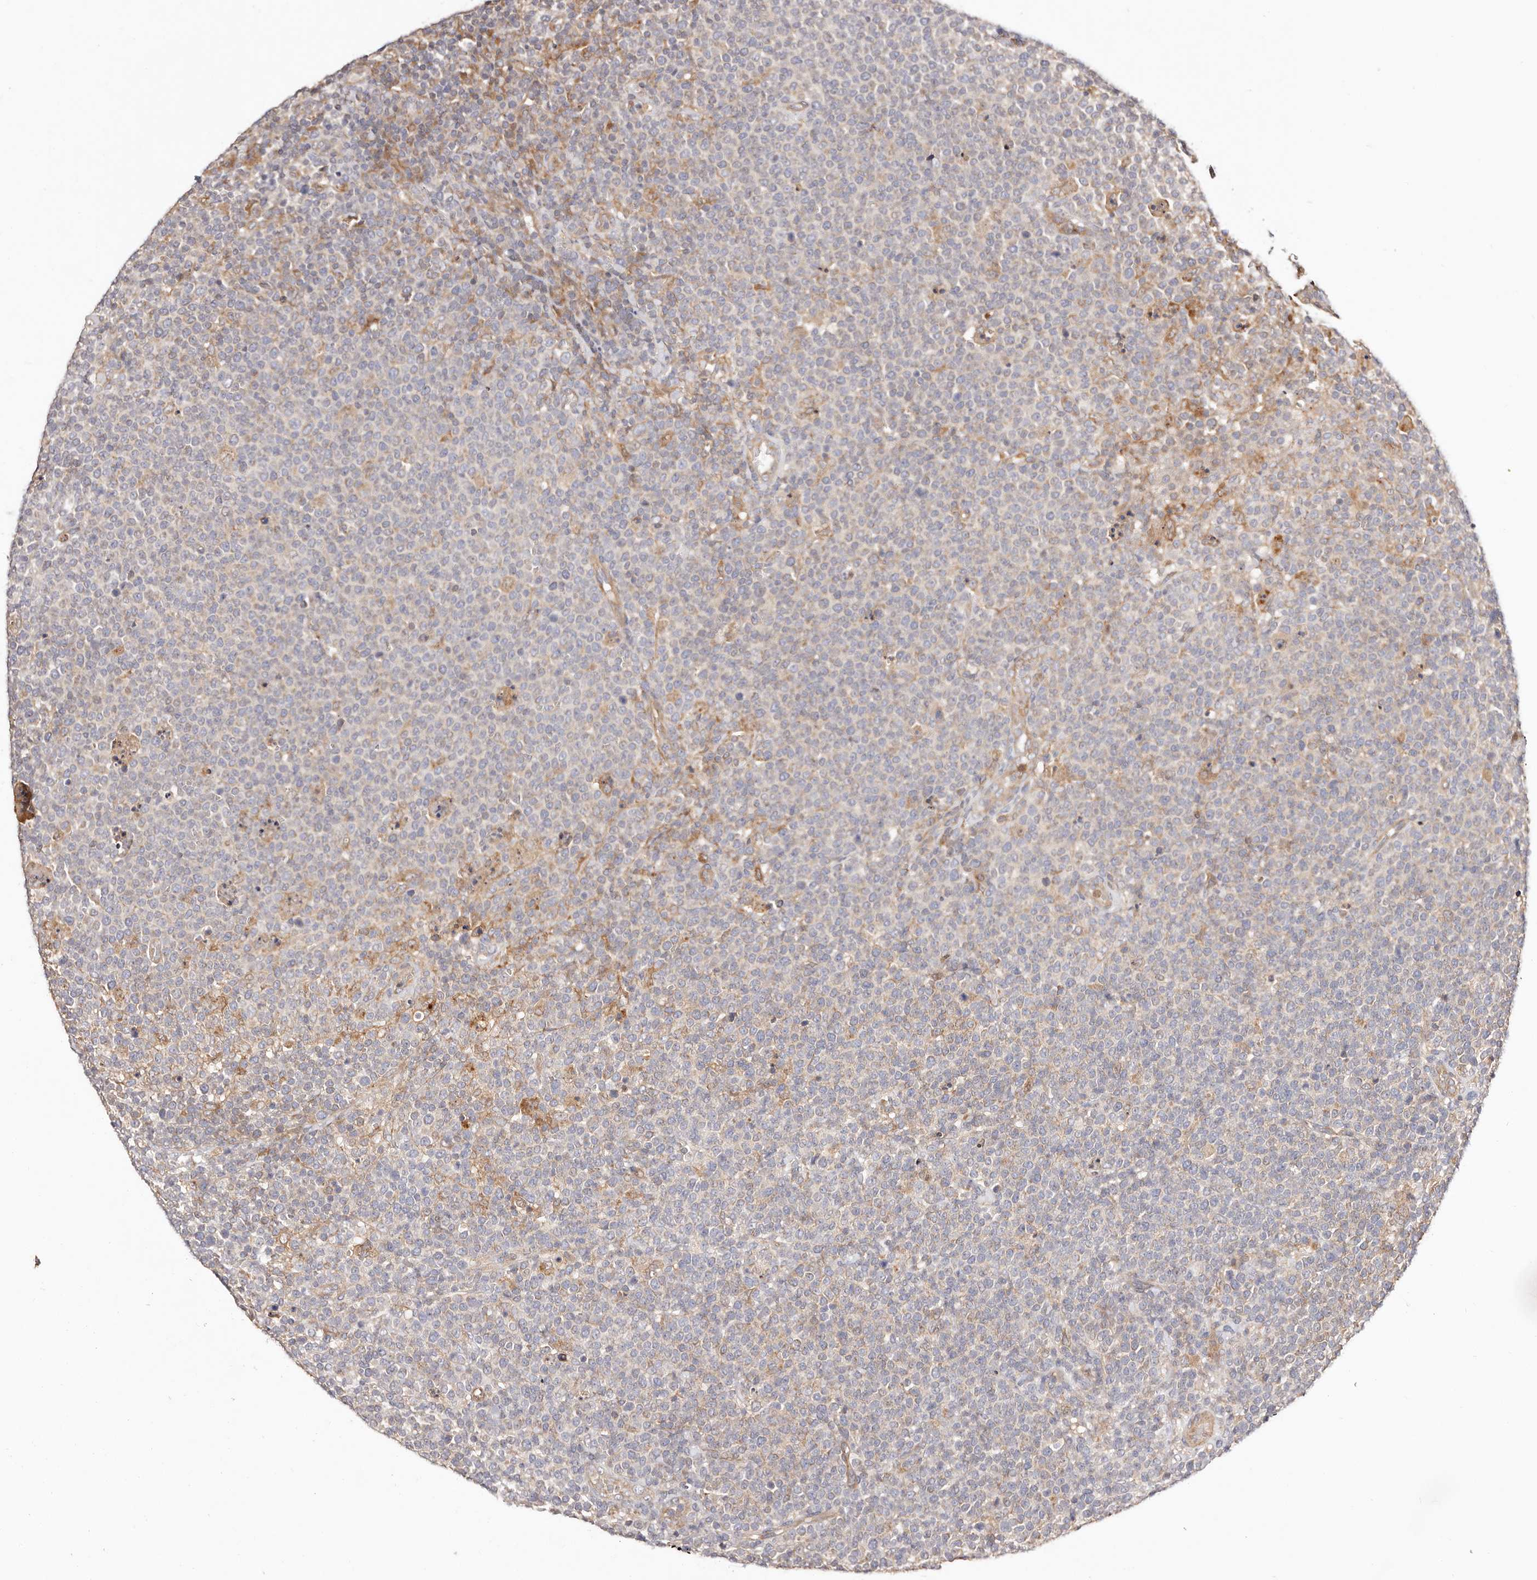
{"staining": {"intensity": "negative", "quantity": "none", "location": "none"}, "tissue": "lymphoma", "cell_type": "Tumor cells", "image_type": "cancer", "snomed": [{"axis": "morphology", "description": "Malignant lymphoma, non-Hodgkin's type, High grade"}, {"axis": "topography", "description": "Lymph node"}], "caption": "There is no significant staining in tumor cells of high-grade malignant lymphoma, non-Hodgkin's type.", "gene": "MAPK1", "patient": {"sex": "male", "age": 61}}